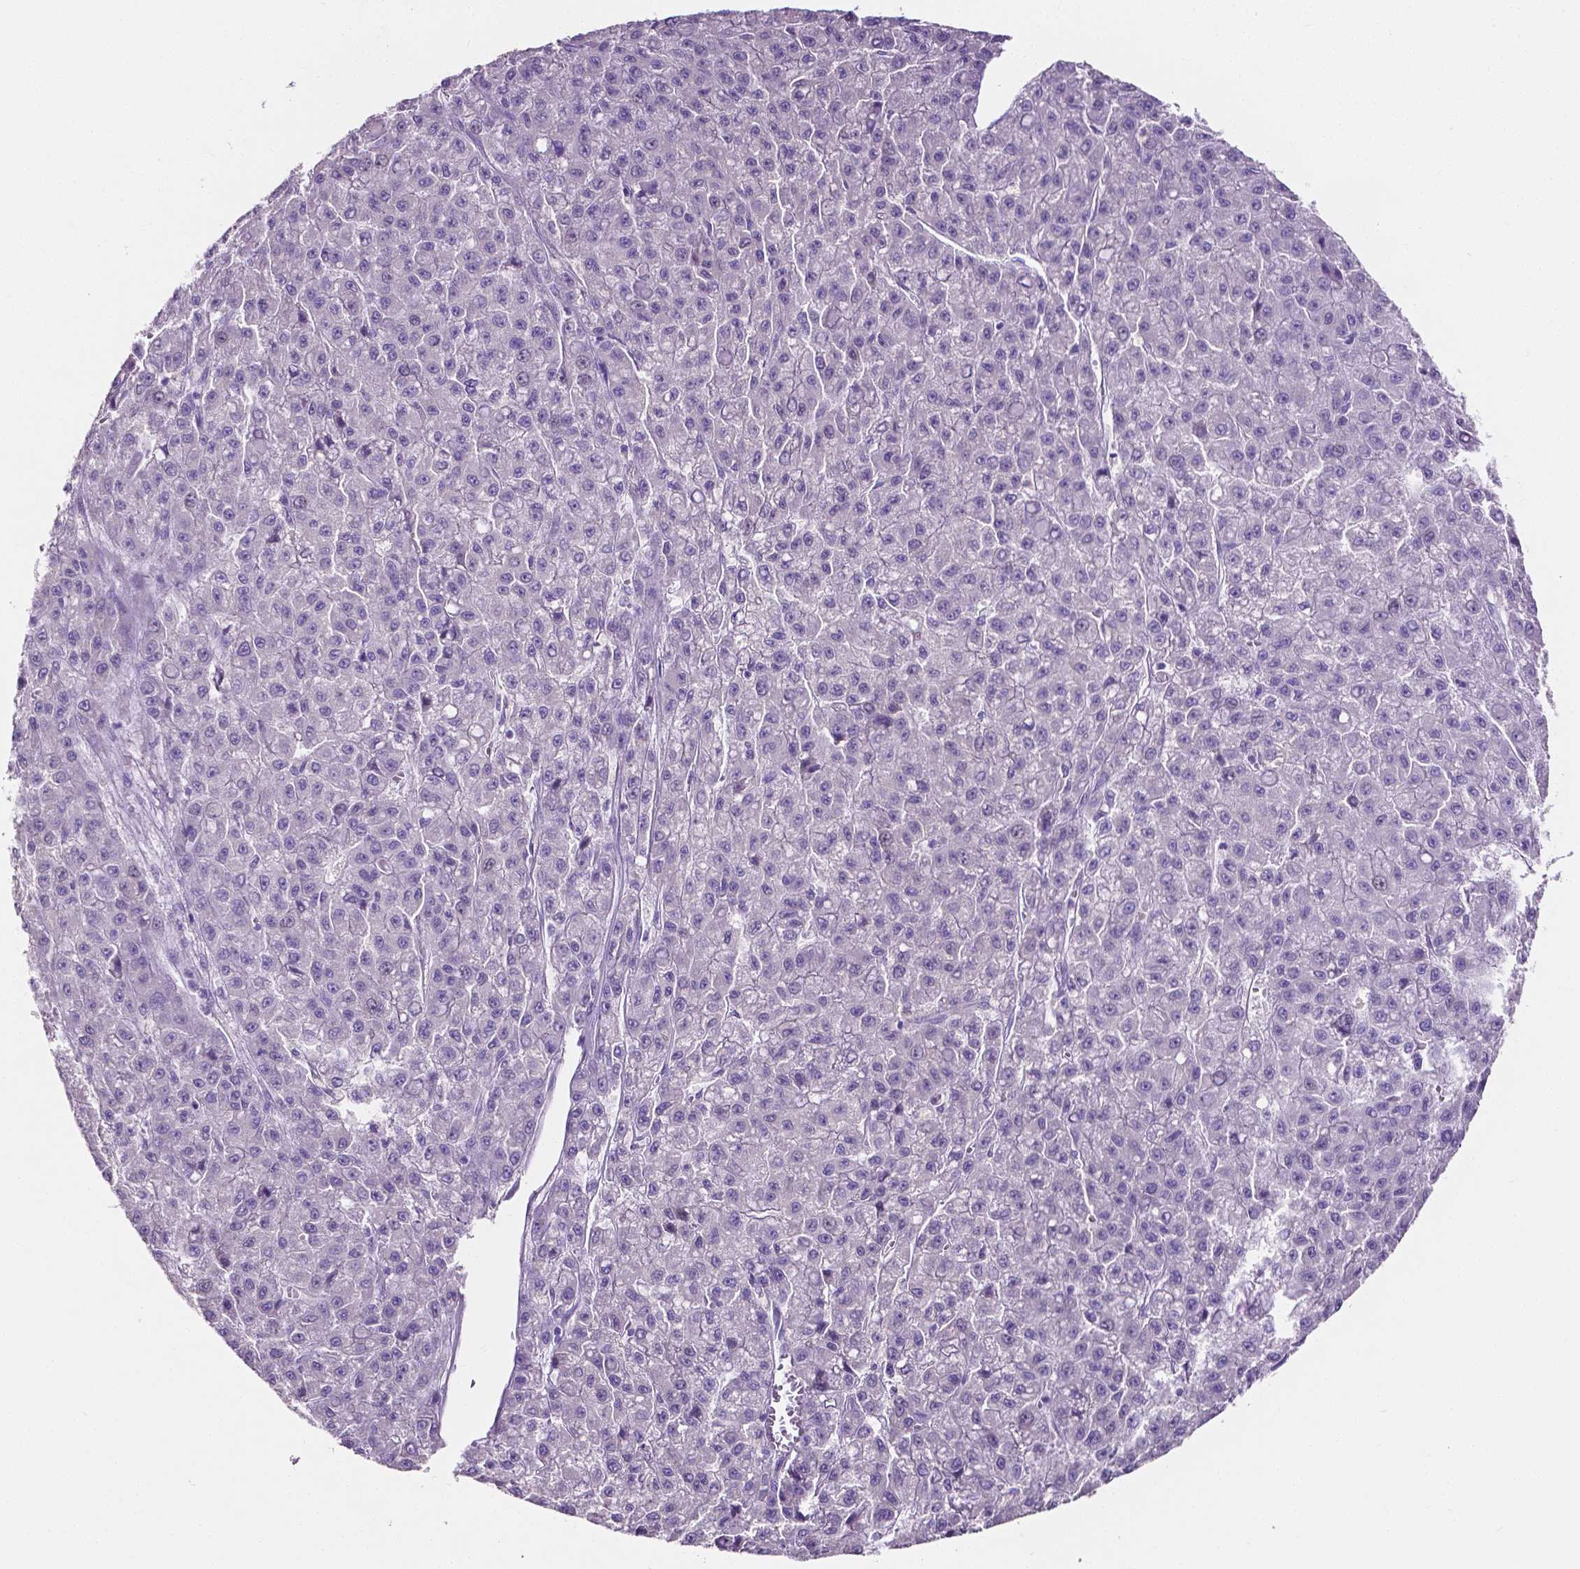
{"staining": {"intensity": "negative", "quantity": "none", "location": "none"}, "tissue": "liver cancer", "cell_type": "Tumor cells", "image_type": "cancer", "snomed": [{"axis": "morphology", "description": "Carcinoma, Hepatocellular, NOS"}, {"axis": "topography", "description": "Liver"}], "caption": "IHC micrograph of human liver hepatocellular carcinoma stained for a protein (brown), which shows no staining in tumor cells. Brightfield microscopy of immunohistochemistry stained with DAB (brown) and hematoxylin (blue), captured at high magnification.", "gene": "SLC22A2", "patient": {"sex": "male", "age": 70}}